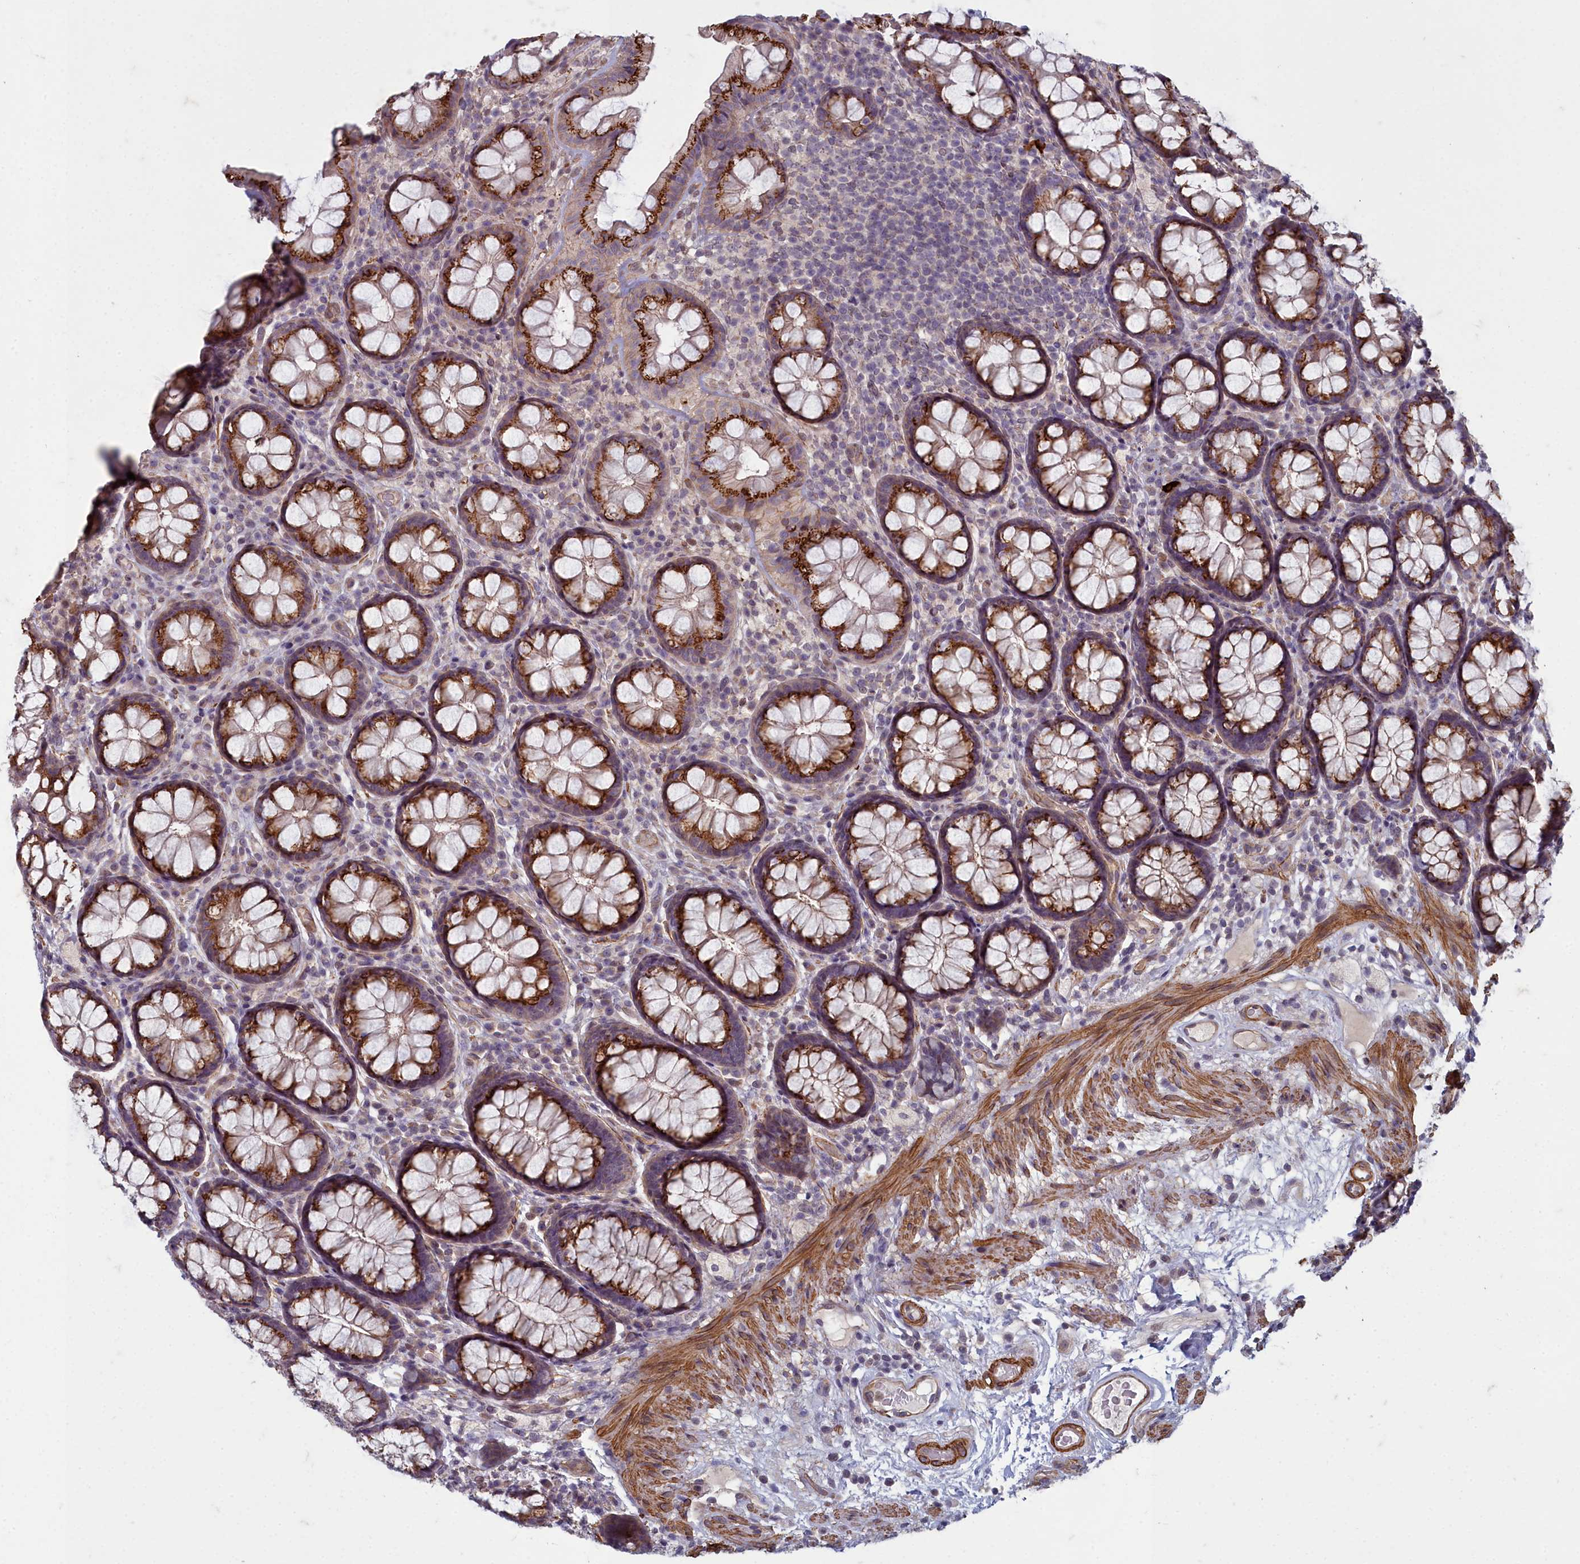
{"staining": {"intensity": "strong", "quantity": ">75%", "location": "cytoplasmic/membranous"}, "tissue": "rectum", "cell_type": "Glandular cells", "image_type": "normal", "snomed": [{"axis": "morphology", "description": "Normal tissue, NOS"}, {"axis": "topography", "description": "Rectum"}], "caption": "Protein expression analysis of benign human rectum reveals strong cytoplasmic/membranous staining in approximately >75% of glandular cells.", "gene": "ZNF626", "patient": {"sex": "male", "age": 83}}